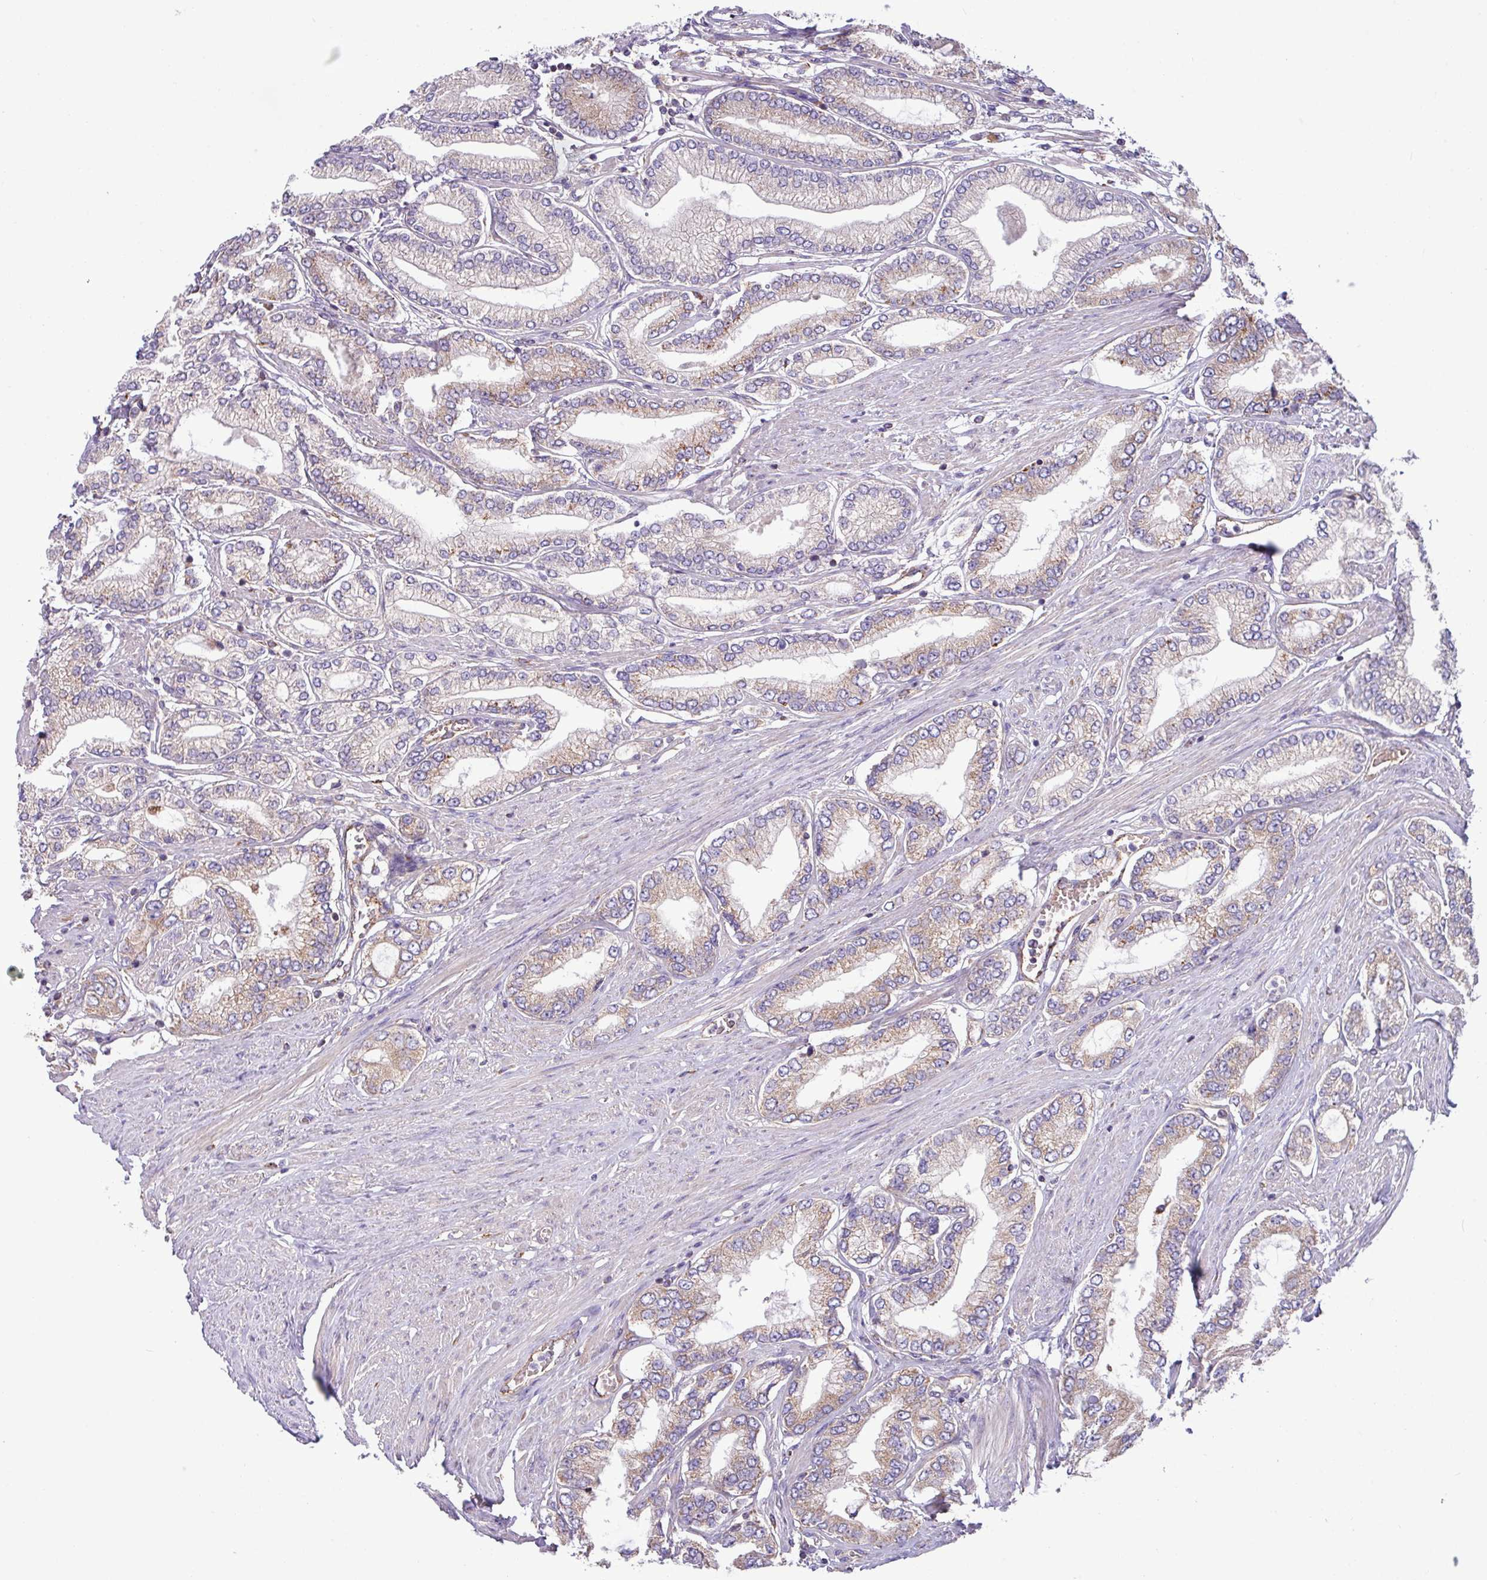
{"staining": {"intensity": "weak", "quantity": "25%-75%", "location": "cytoplasmic/membranous"}, "tissue": "prostate cancer", "cell_type": "Tumor cells", "image_type": "cancer", "snomed": [{"axis": "morphology", "description": "Adenocarcinoma, Low grade"}, {"axis": "topography", "description": "Prostate"}], "caption": "A histopathology image of low-grade adenocarcinoma (prostate) stained for a protein reveals weak cytoplasmic/membranous brown staining in tumor cells.", "gene": "PPM1J", "patient": {"sex": "male", "age": 63}}